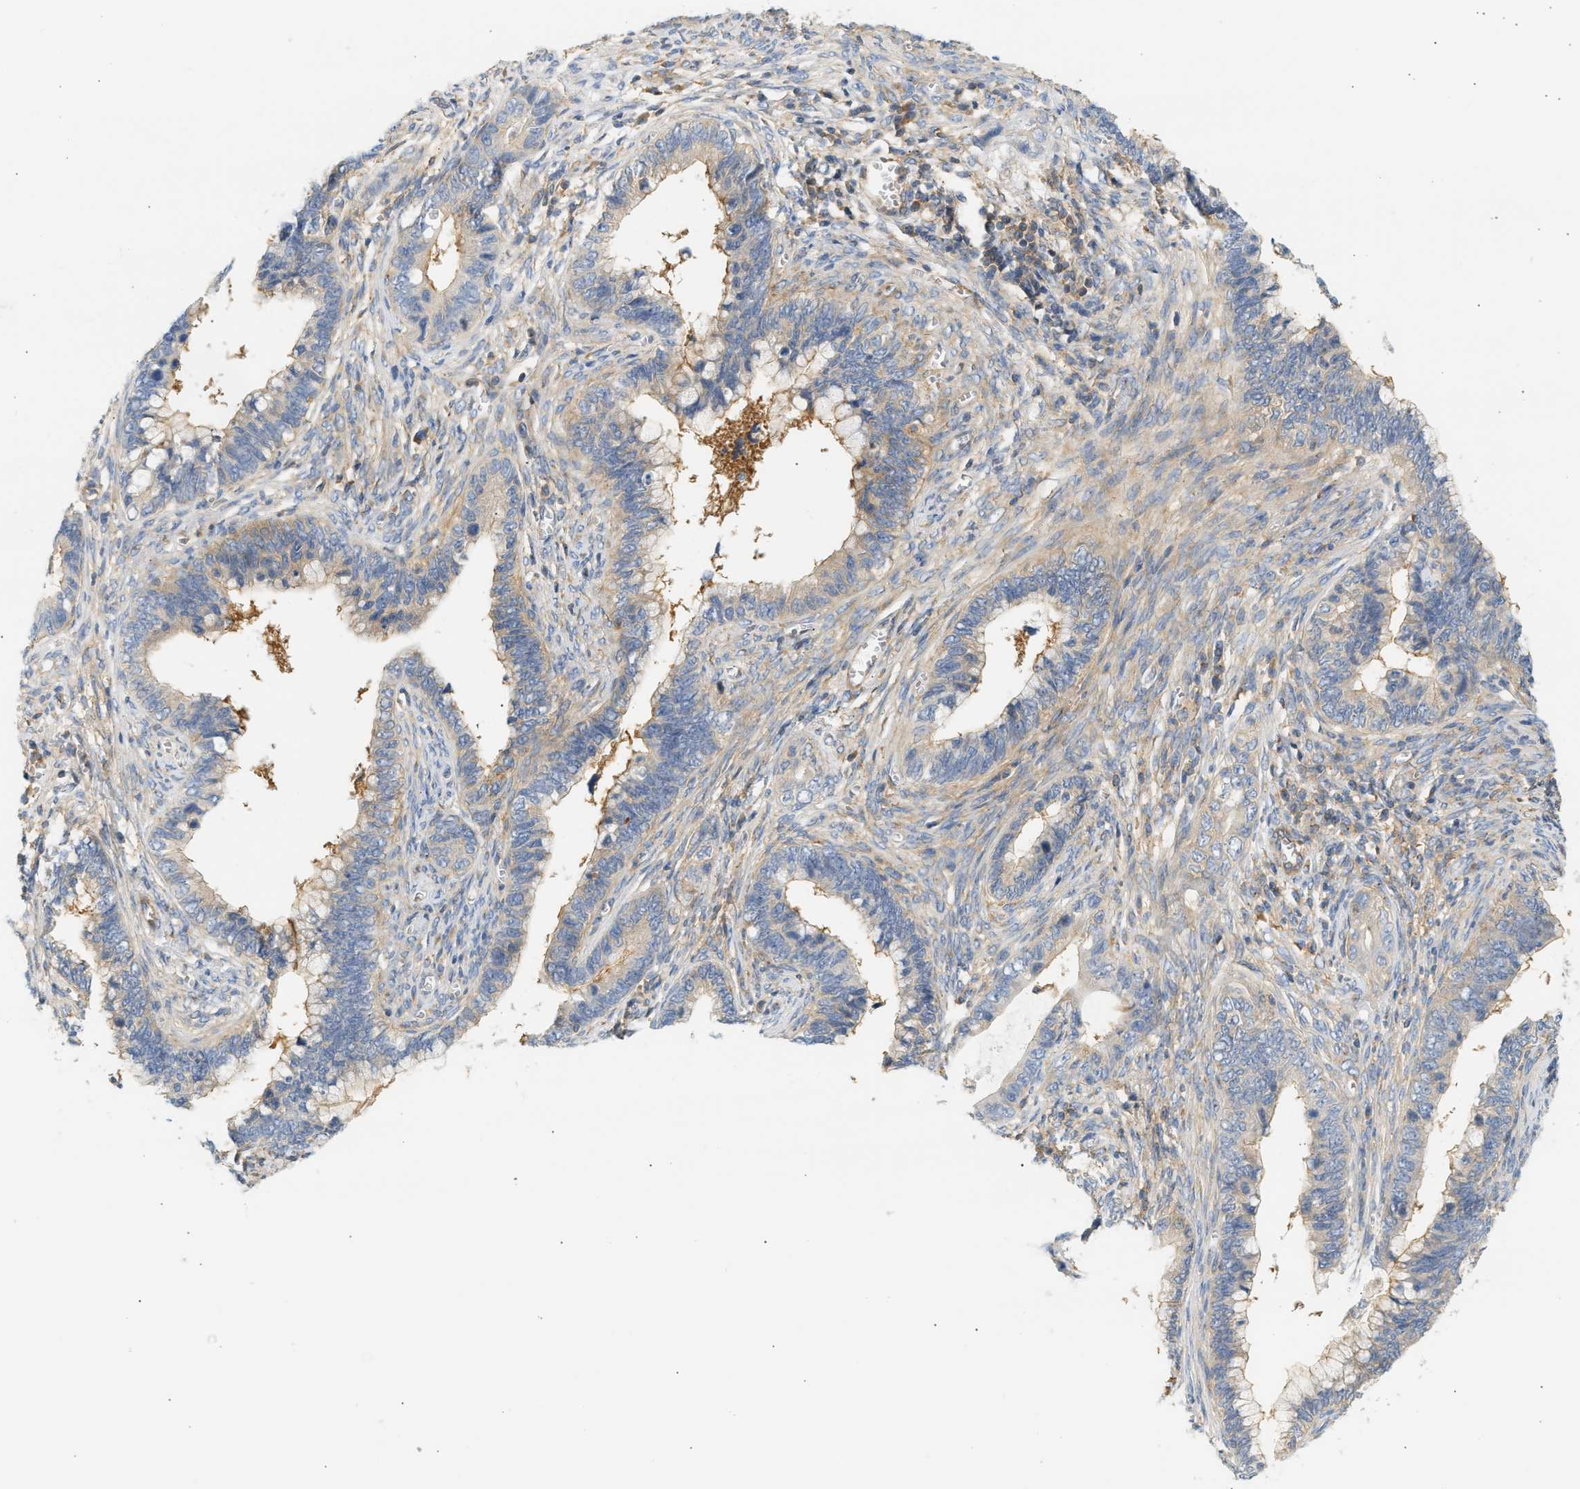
{"staining": {"intensity": "weak", "quantity": ">75%", "location": "cytoplasmic/membranous"}, "tissue": "cervical cancer", "cell_type": "Tumor cells", "image_type": "cancer", "snomed": [{"axis": "morphology", "description": "Adenocarcinoma, NOS"}, {"axis": "topography", "description": "Cervix"}], "caption": "A low amount of weak cytoplasmic/membranous staining is appreciated in about >75% of tumor cells in cervical adenocarcinoma tissue.", "gene": "PAFAH1B1", "patient": {"sex": "female", "age": 44}}